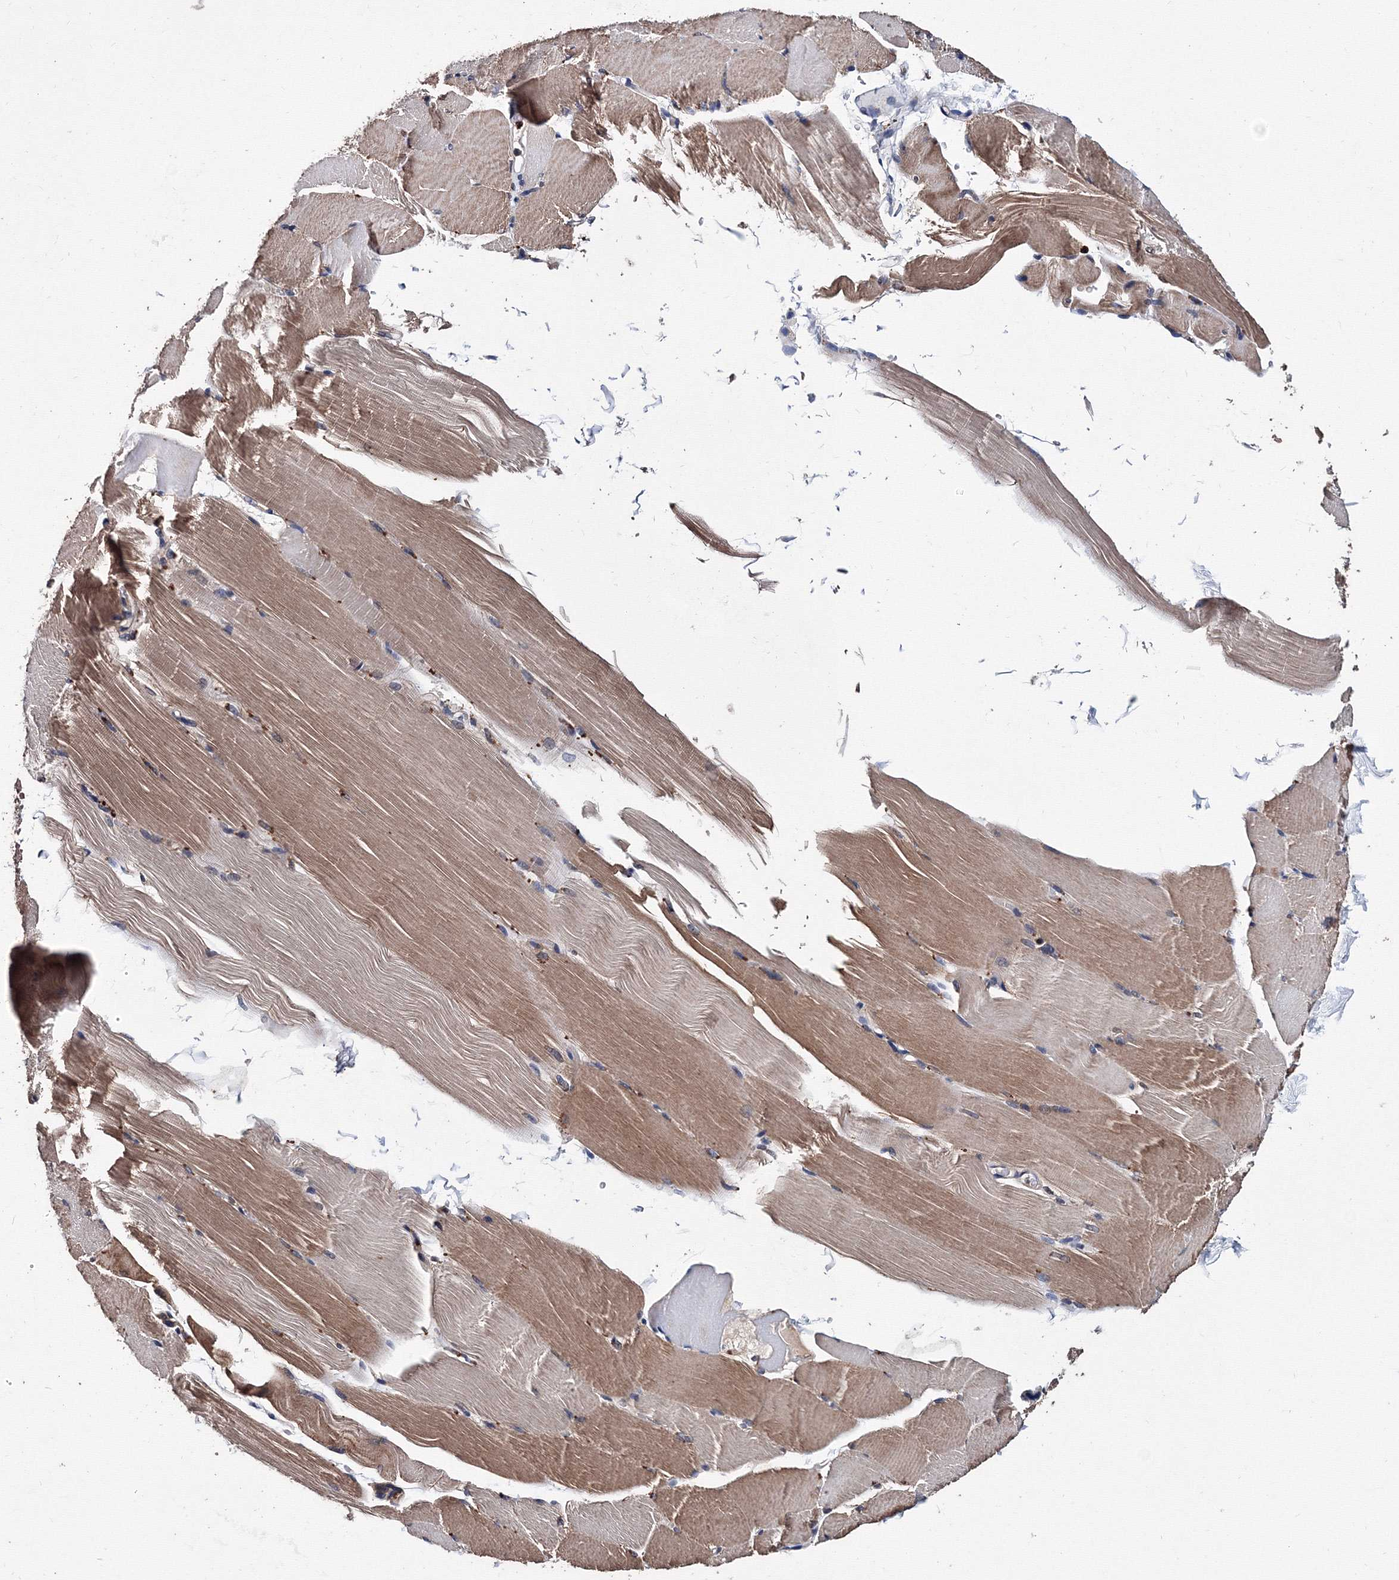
{"staining": {"intensity": "moderate", "quantity": ">75%", "location": "cytoplasmic/membranous"}, "tissue": "skeletal muscle", "cell_type": "Myocytes", "image_type": "normal", "snomed": [{"axis": "morphology", "description": "Normal tissue, NOS"}, {"axis": "topography", "description": "Skeletal muscle"}, {"axis": "topography", "description": "Parathyroid gland"}], "caption": "Protein analysis of benign skeletal muscle displays moderate cytoplasmic/membranous staining in approximately >75% of myocytes. The staining was performed using DAB, with brown indicating positive protein expression. Nuclei are stained blue with hematoxylin.", "gene": "PHYKPL", "patient": {"sex": "female", "age": 37}}